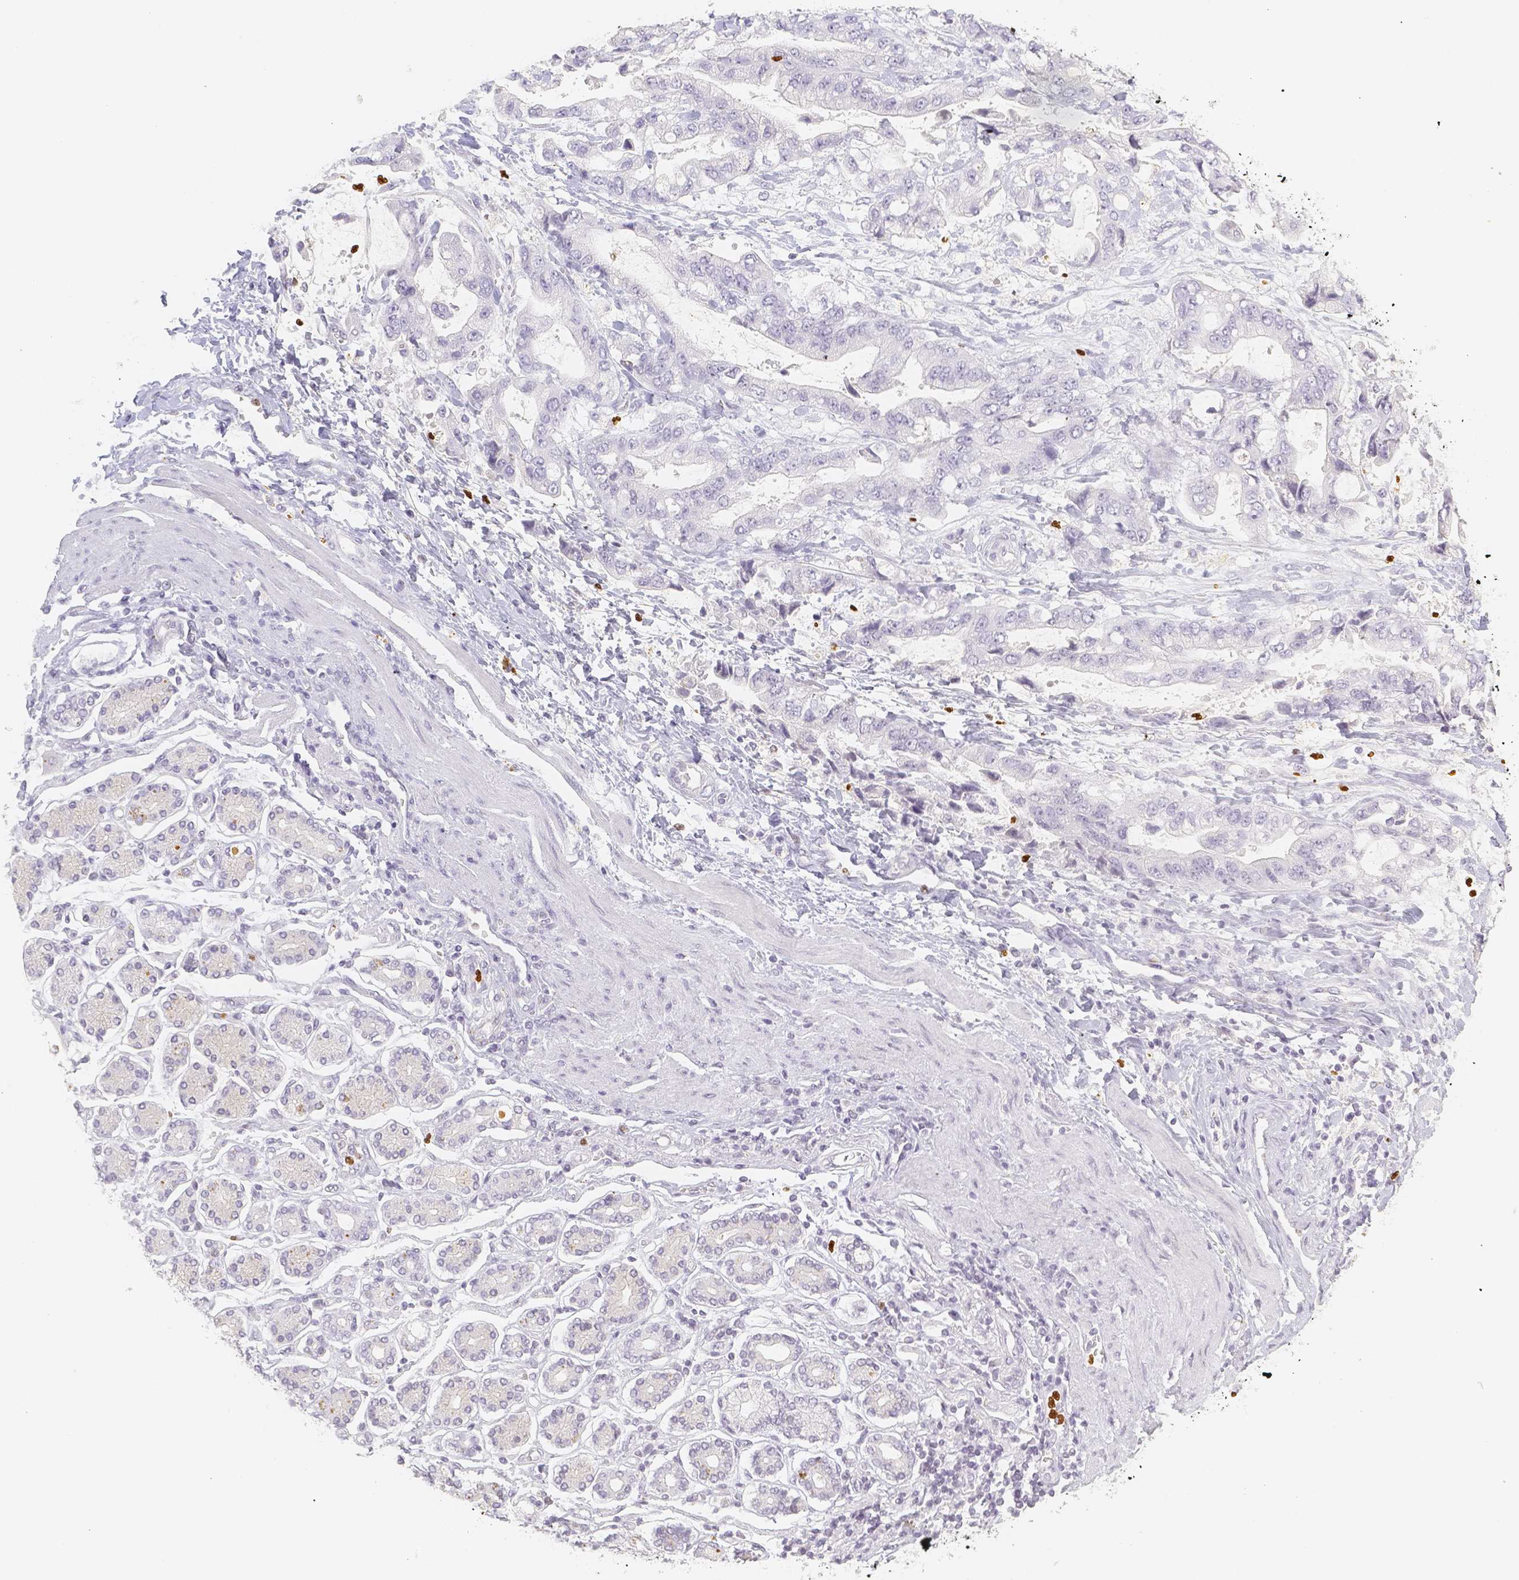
{"staining": {"intensity": "negative", "quantity": "none", "location": "none"}, "tissue": "stomach cancer", "cell_type": "Tumor cells", "image_type": "cancer", "snomed": [{"axis": "morphology", "description": "Normal tissue, NOS"}, {"axis": "morphology", "description": "Adenocarcinoma, NOS"}, {"axis": "topography", "description": "Stomach"}], "caption": "IHC histopathology image of human stomach cancer (adenocarcinoma) stained for a protein (brown), which reveals no staining in tumor cells. (Brightfield microscopy of DAB (3,3'-diaminobenzidine) immunohistochemistry at high magnification).", "gene": "PADI4", "patient": {"sex": "male", "age": 62}}